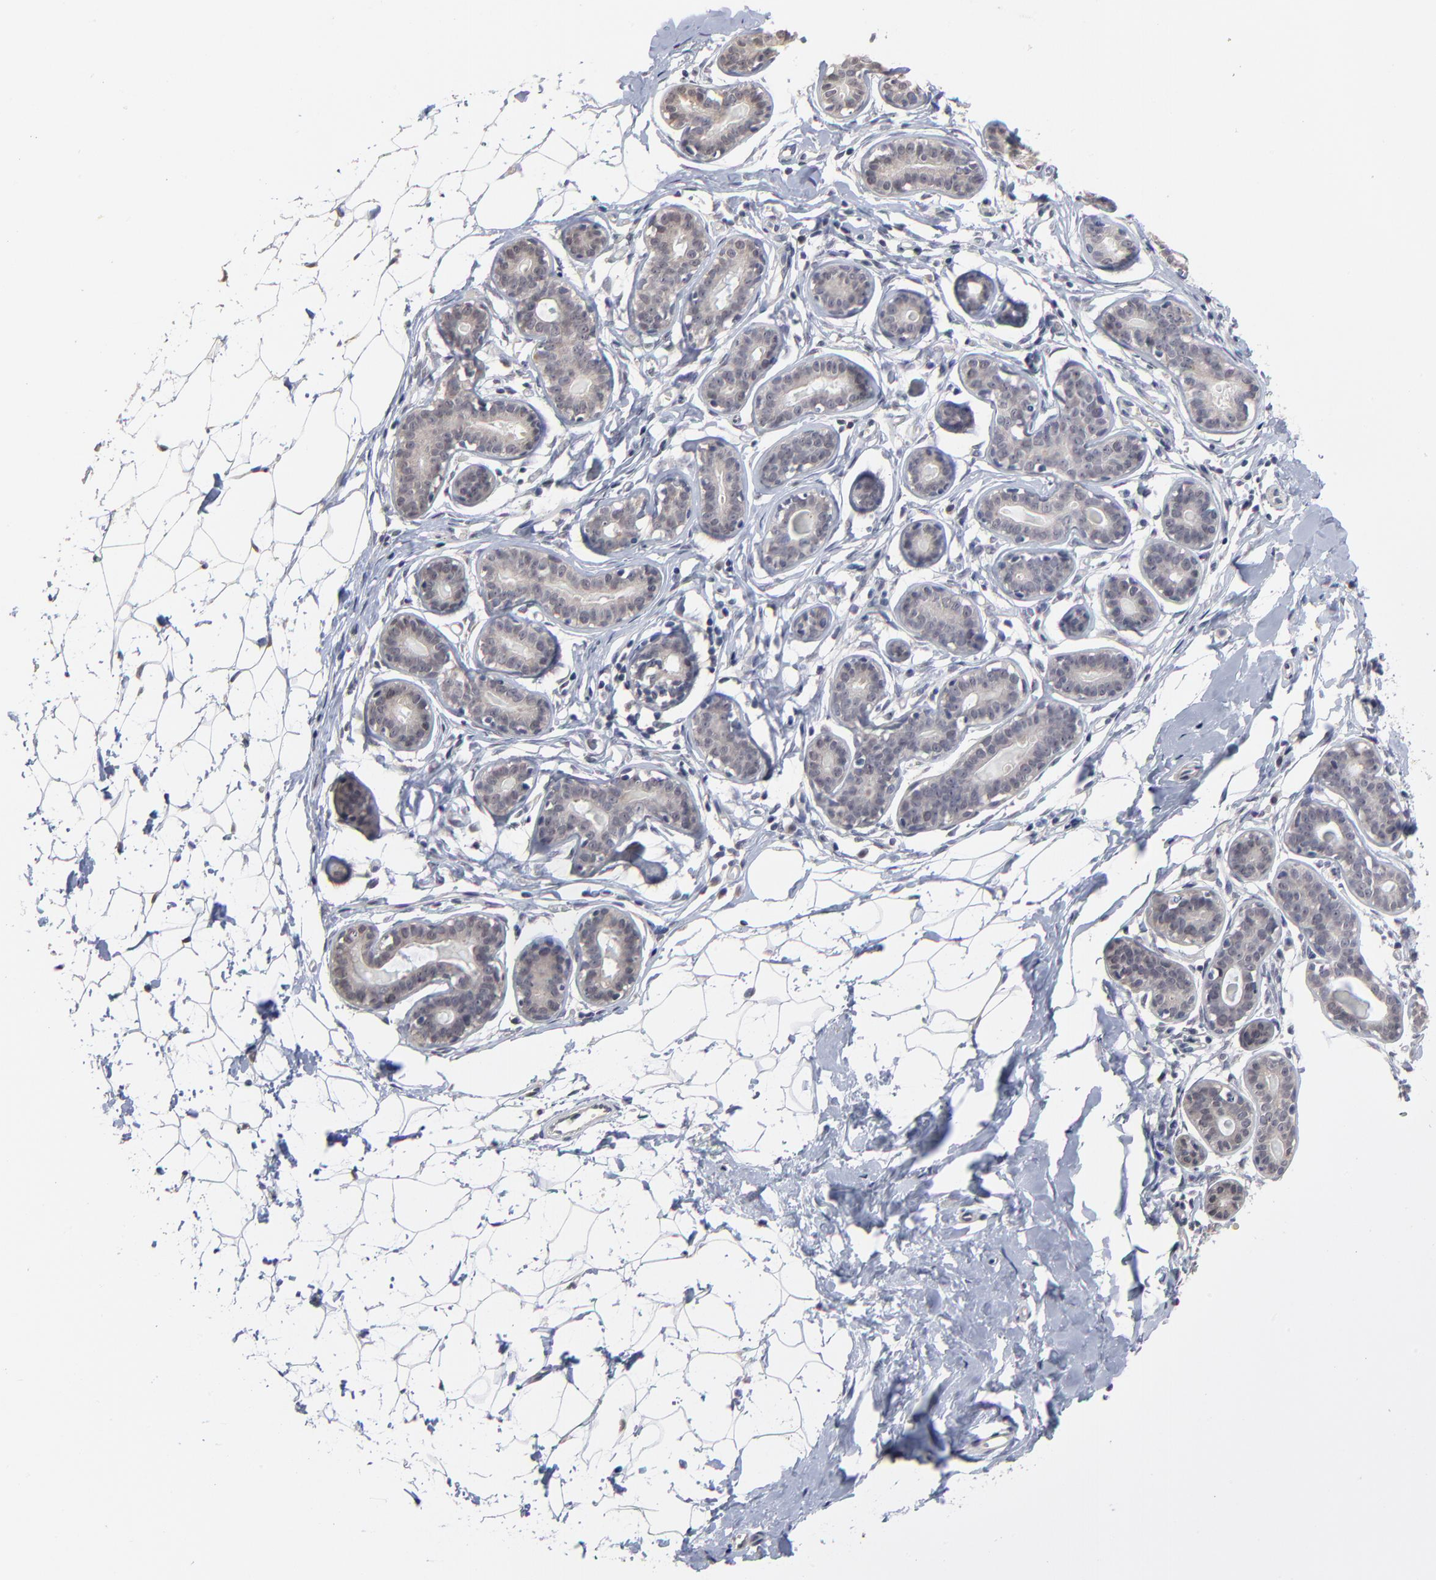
{"staining": {"intensity": "negative", "quantity": "none", "location": "none"}, "tissue": "breast", "cell_type": "Adipocytes", "image_type": "normal", "snomed": [{"axis": "morphology", "description": "Normal tissue, NOS"}, {"axis": "topography", "description": "Breast"}], "caption": "Breast stained for a protein using immunohistochemistry shows no positivity adipocytes.", "gene": "MAGEA10", "patient": {"sex": "female", "age": 22}}